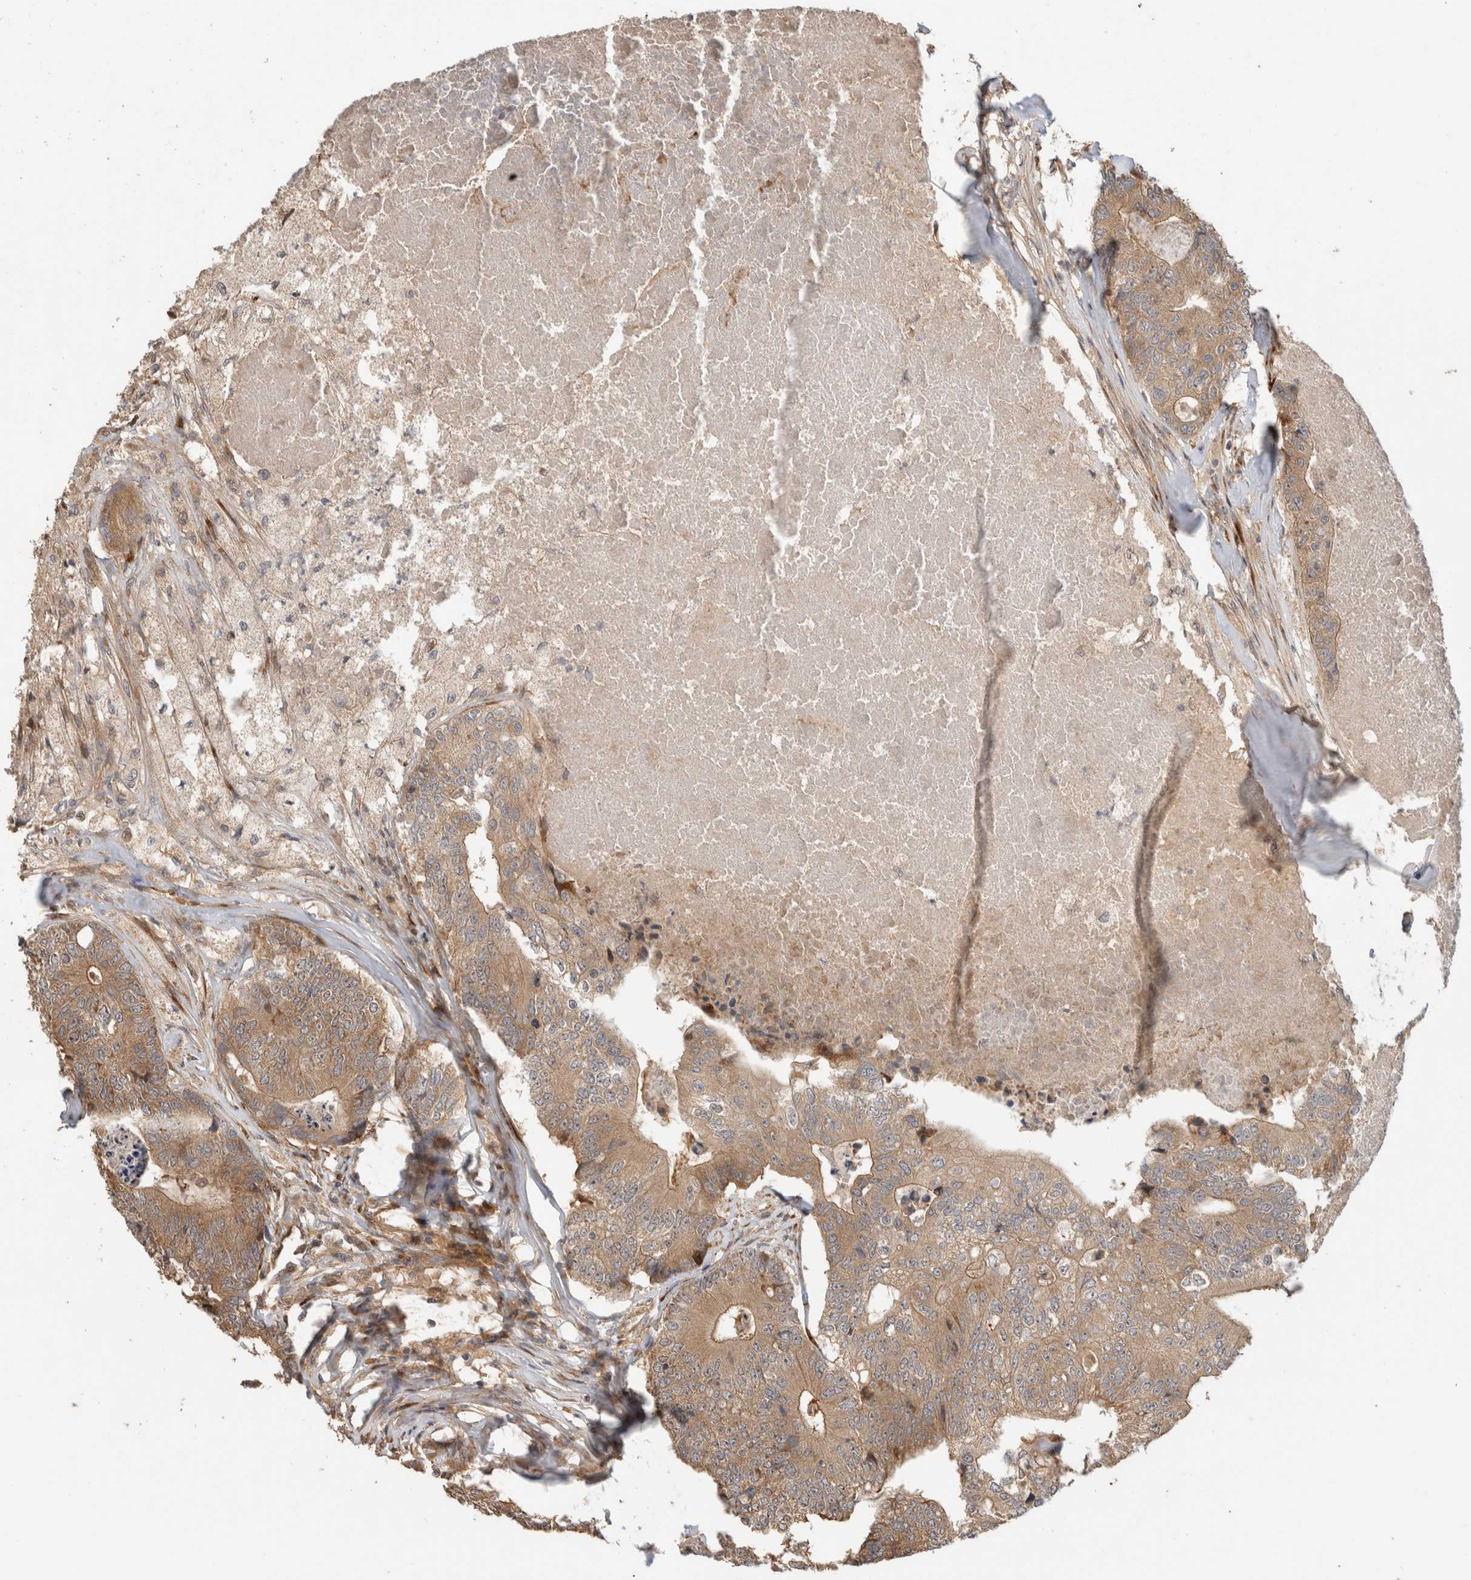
{"staining": {"intensity": "moderate", "quantity": ">75%", "location": "cytoplasmic/membranous"}, "tissue": "colorectal cancer", "cell_type": "Tumor cells", "image_type": "cancer", "snomed": [{"axis": "morphology", "description": "Adenocarcinoma, NOS"}, {"axis": "topography", "description": "Colon"}], "caption": "There is medium levels of moderate cytoplasmic/membranous staining in tumor cells of colorectal cancer (adenocarcinoma), as demonstrated by immunohistochemical staining (brown color).", "gene": "PCDHB15", "patient": {"sex": "female", "age": 67}}